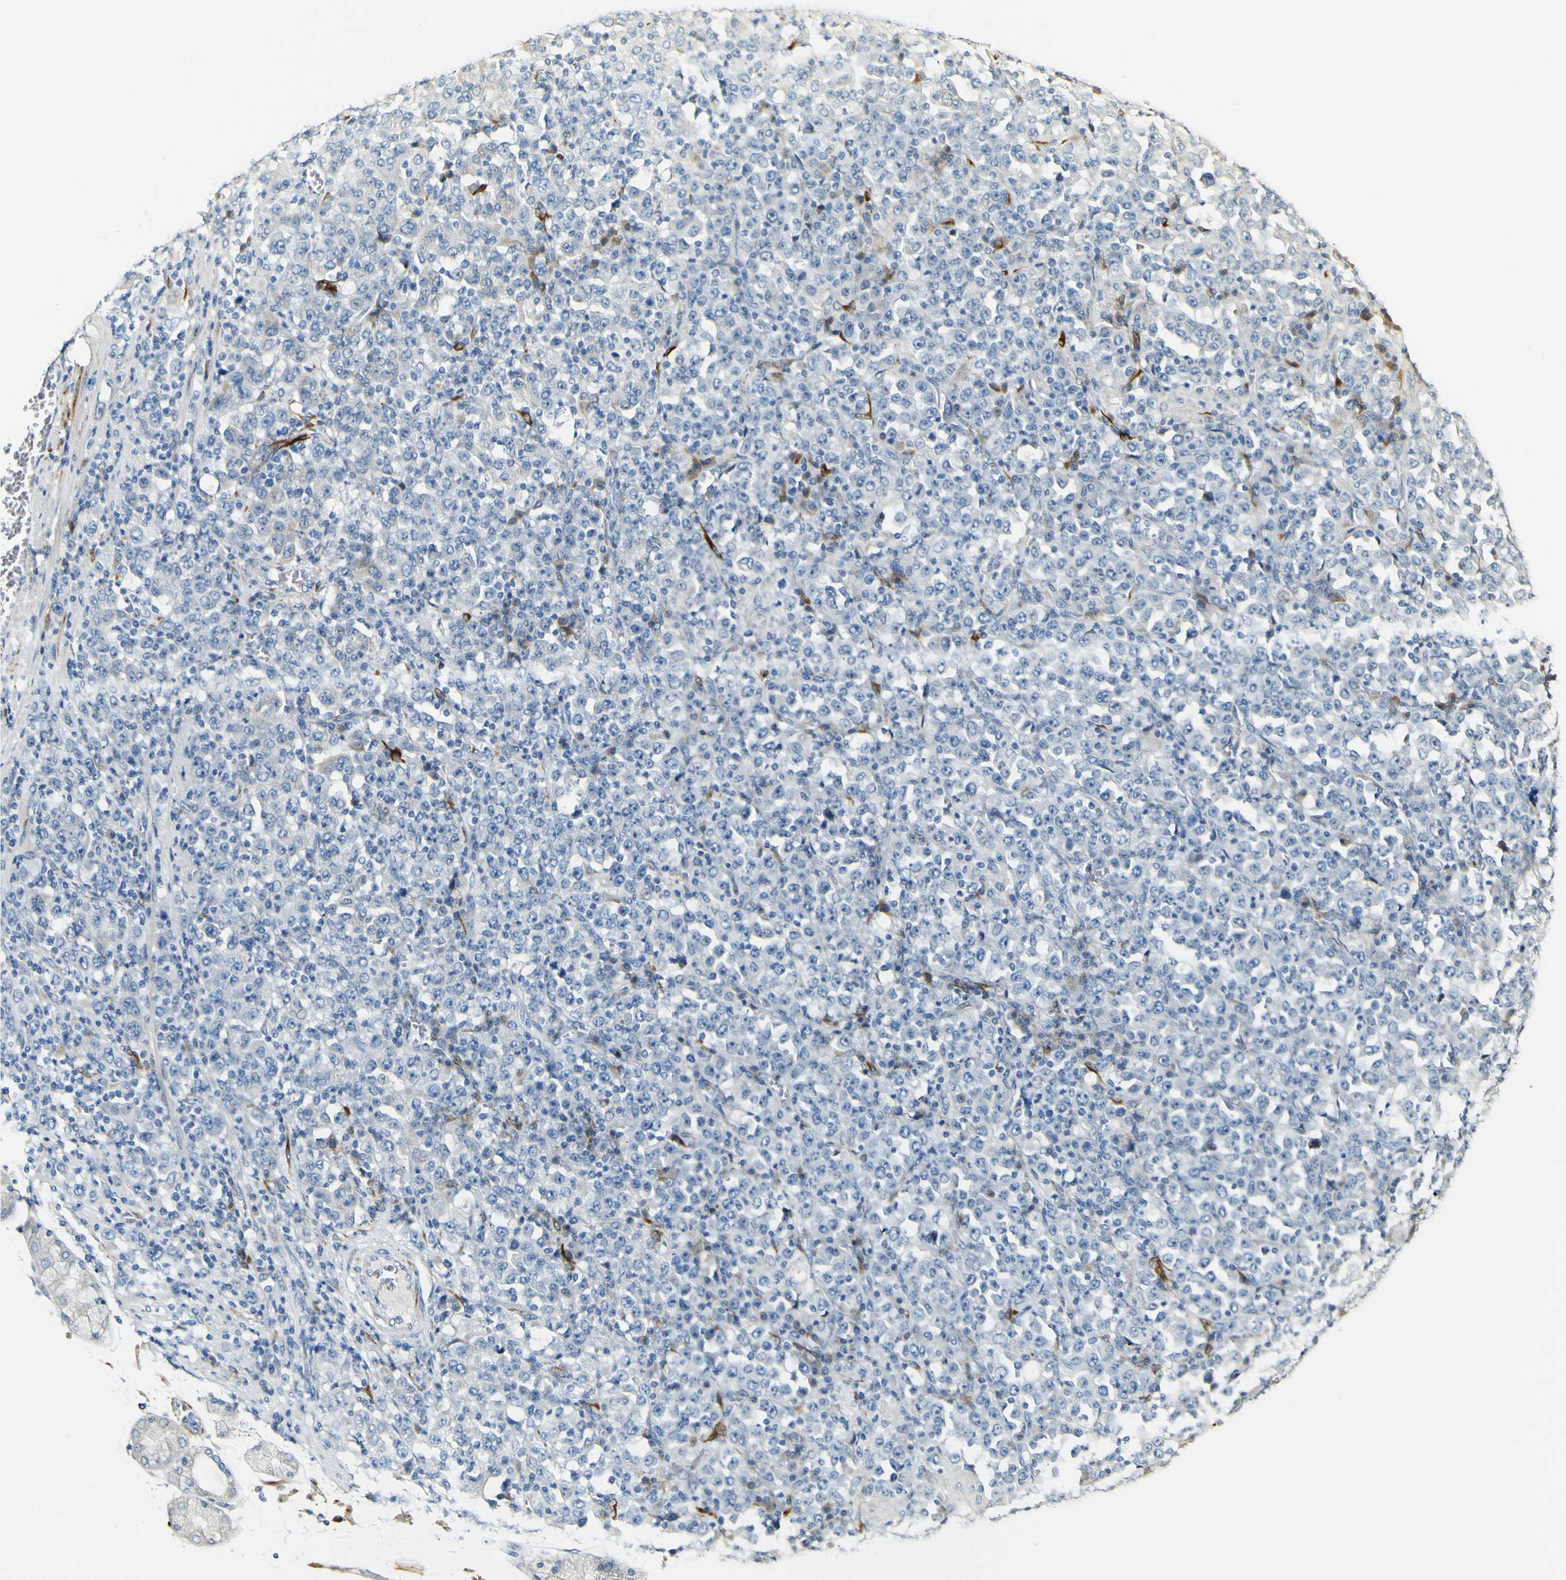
{"staining": {"intensity": "negative", "quantity": "none", "location": "none"}, "tissue": "stomach cancer", "cell_type": "Tumor cells", "image_type": "cancer", "snomed": [{"axis": "morphology", "description": "Normal tissue, NOS"}, {"axis": "morphology", "description": "Adenocarcinoma, NOS"}, {"axis": "topography", "description": "Stomach, upper"}, {"axis": "topography", "description": "Stomach"}], "caption": "There is no significant positivity in tumor cells of stomach adenocarcinoma.", "gene": "FMO3", "patient": {"sex": "male", "age": 59}}